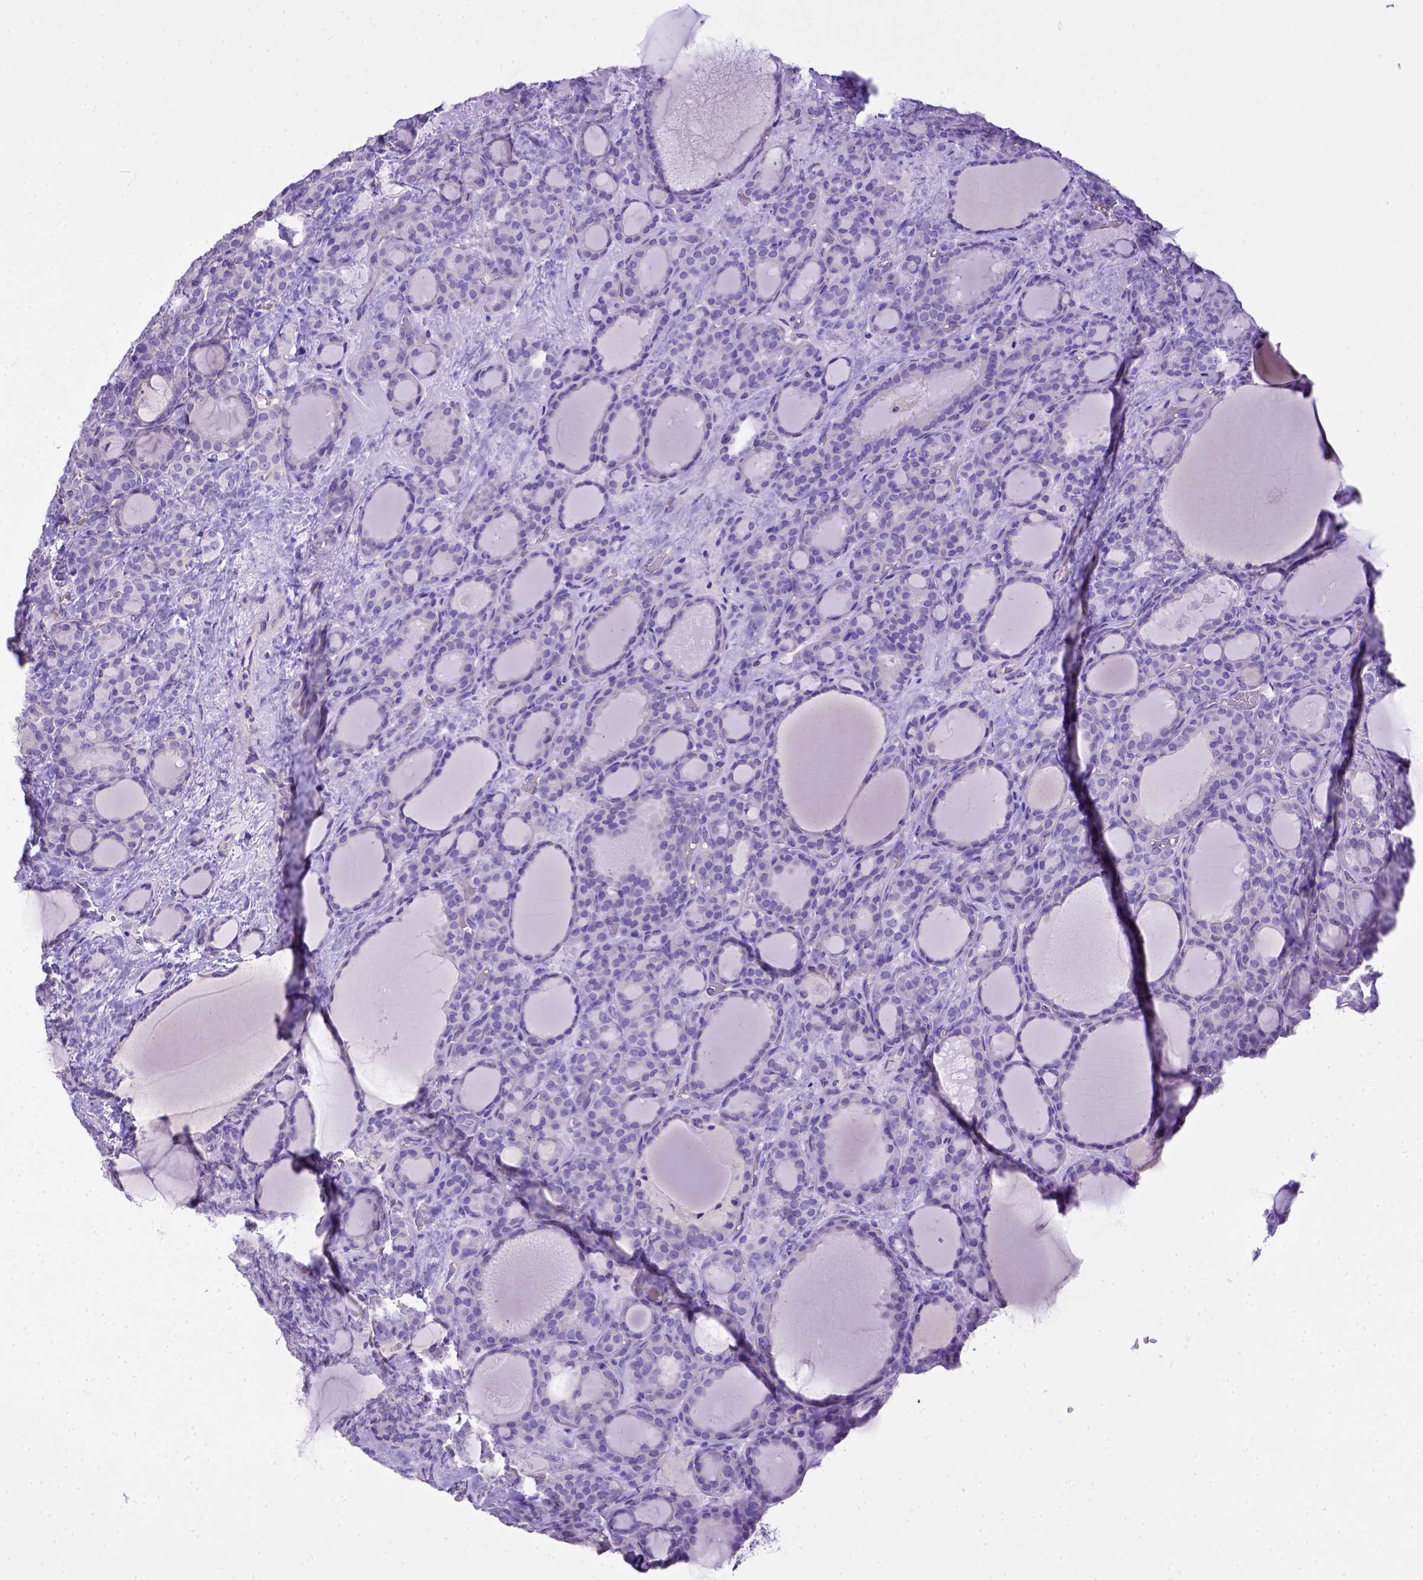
{"staining": {"intensity": "negative", "quantity": "none", "location": "none"}, "tissue": "thyroid cancer", "cell_type": "Tumor cells", "image_type": "cancer", "snomed": [{"axis": "morphology", "description": "Normal tissue, NOS"}, {"axis": "morphology", "description": "Follicular adenoma carcinoma, NOS"}, {"axis": "topography", "description": "Thyroid gland"}], "caption": "Immunohistochemistry micrograph of thyroid follicular adenoma carcinoma stained for a protein (brown), which displays no positivity in tumor cells.", "gene": "LRRC18", "patient": {"sex": "female", "age": 31}}